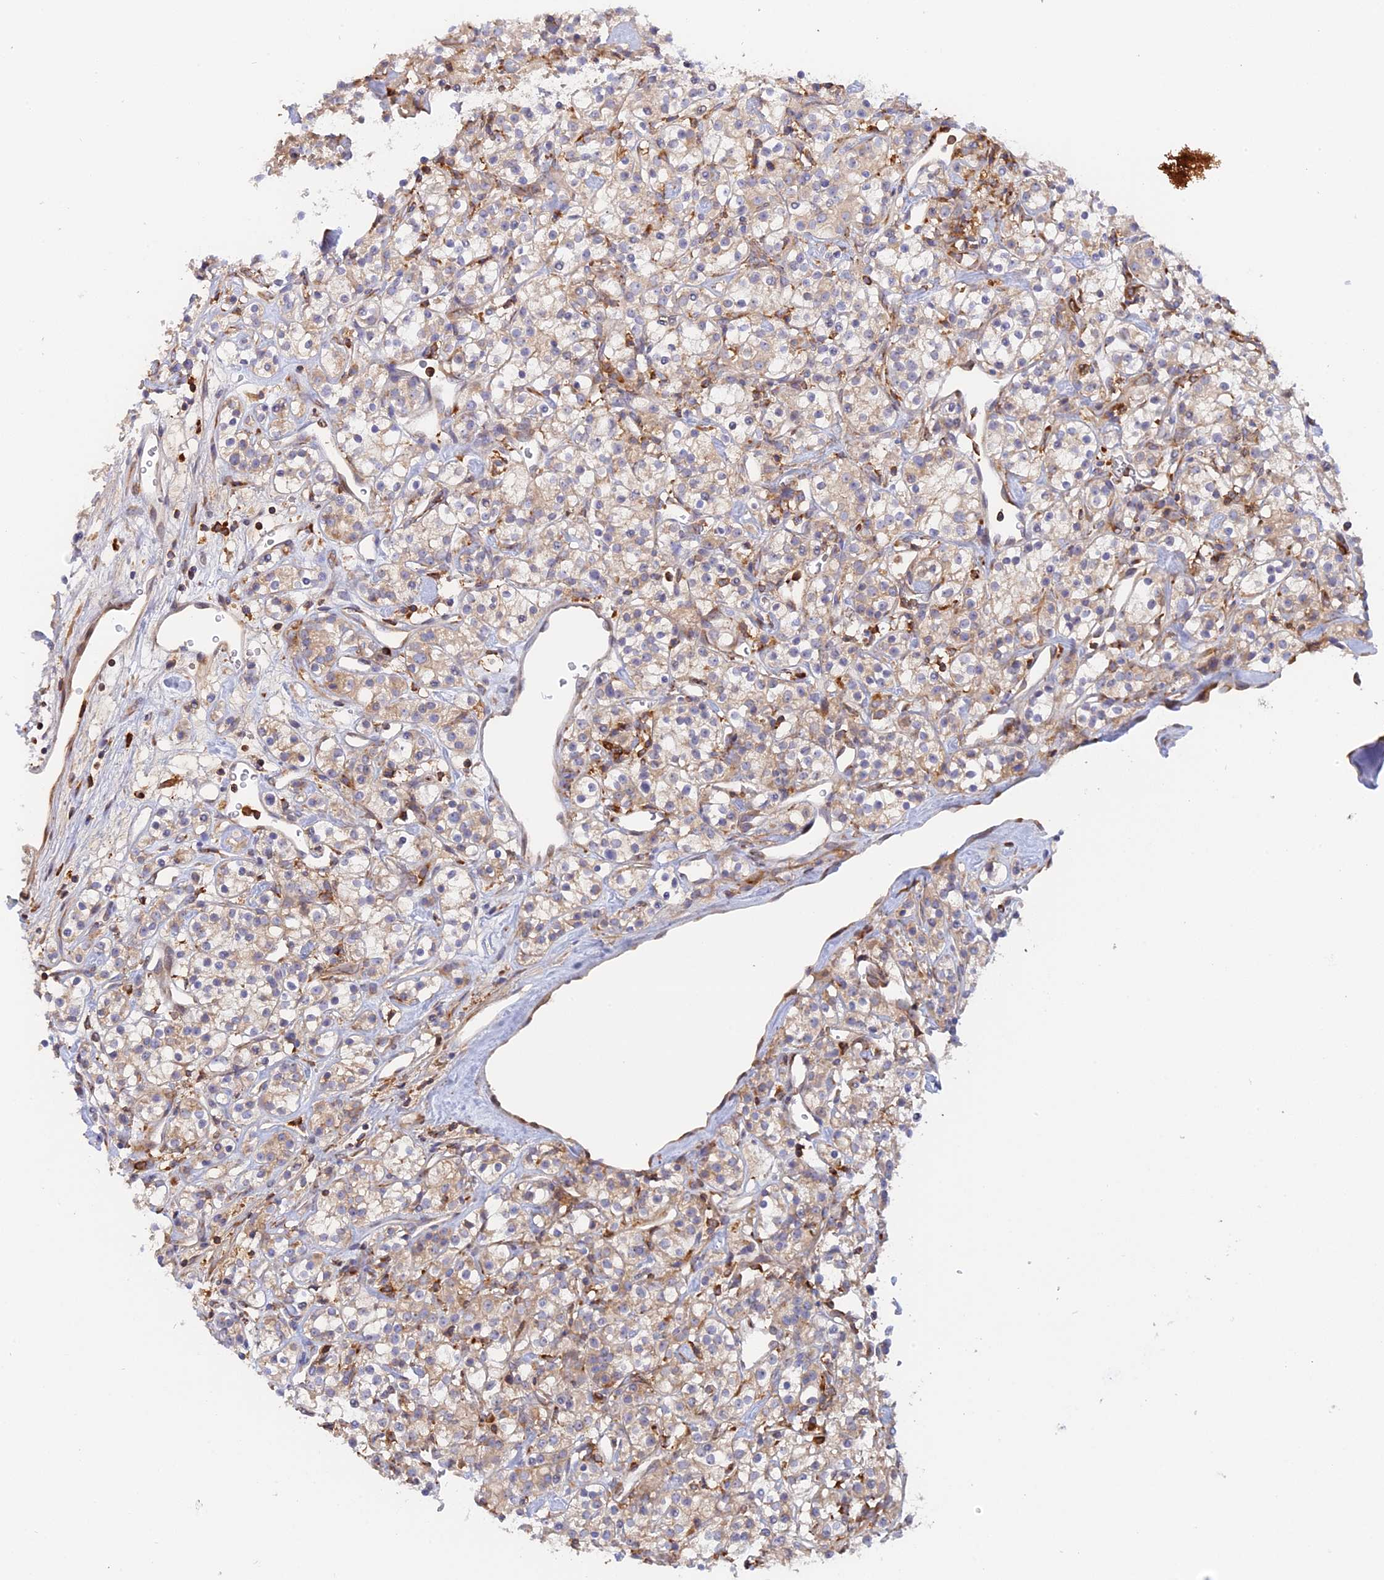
{"staining": {"intensity": "weak", "quantity": "25%-75%", "location": "cytoplasmic/membranous"}, "tissue": "renal cancer", "cell_type": "Tumor cells", "image_type": "cancer", "snomed": [{"axis": "morphology", "description": "Adenocarcinoma, NOS"}, {"axis": "topography", "description": "Kidney"}], "caption": "DAB (3,3'-diaminobenzidine) immunohistochemical staining of human renal cancer displays weak cytoplasmic/membranous protein staining in approximately 25%-75% of tumor cells.", "gene": "GMIP", "patient": {"sex": "male", "age": 77}}